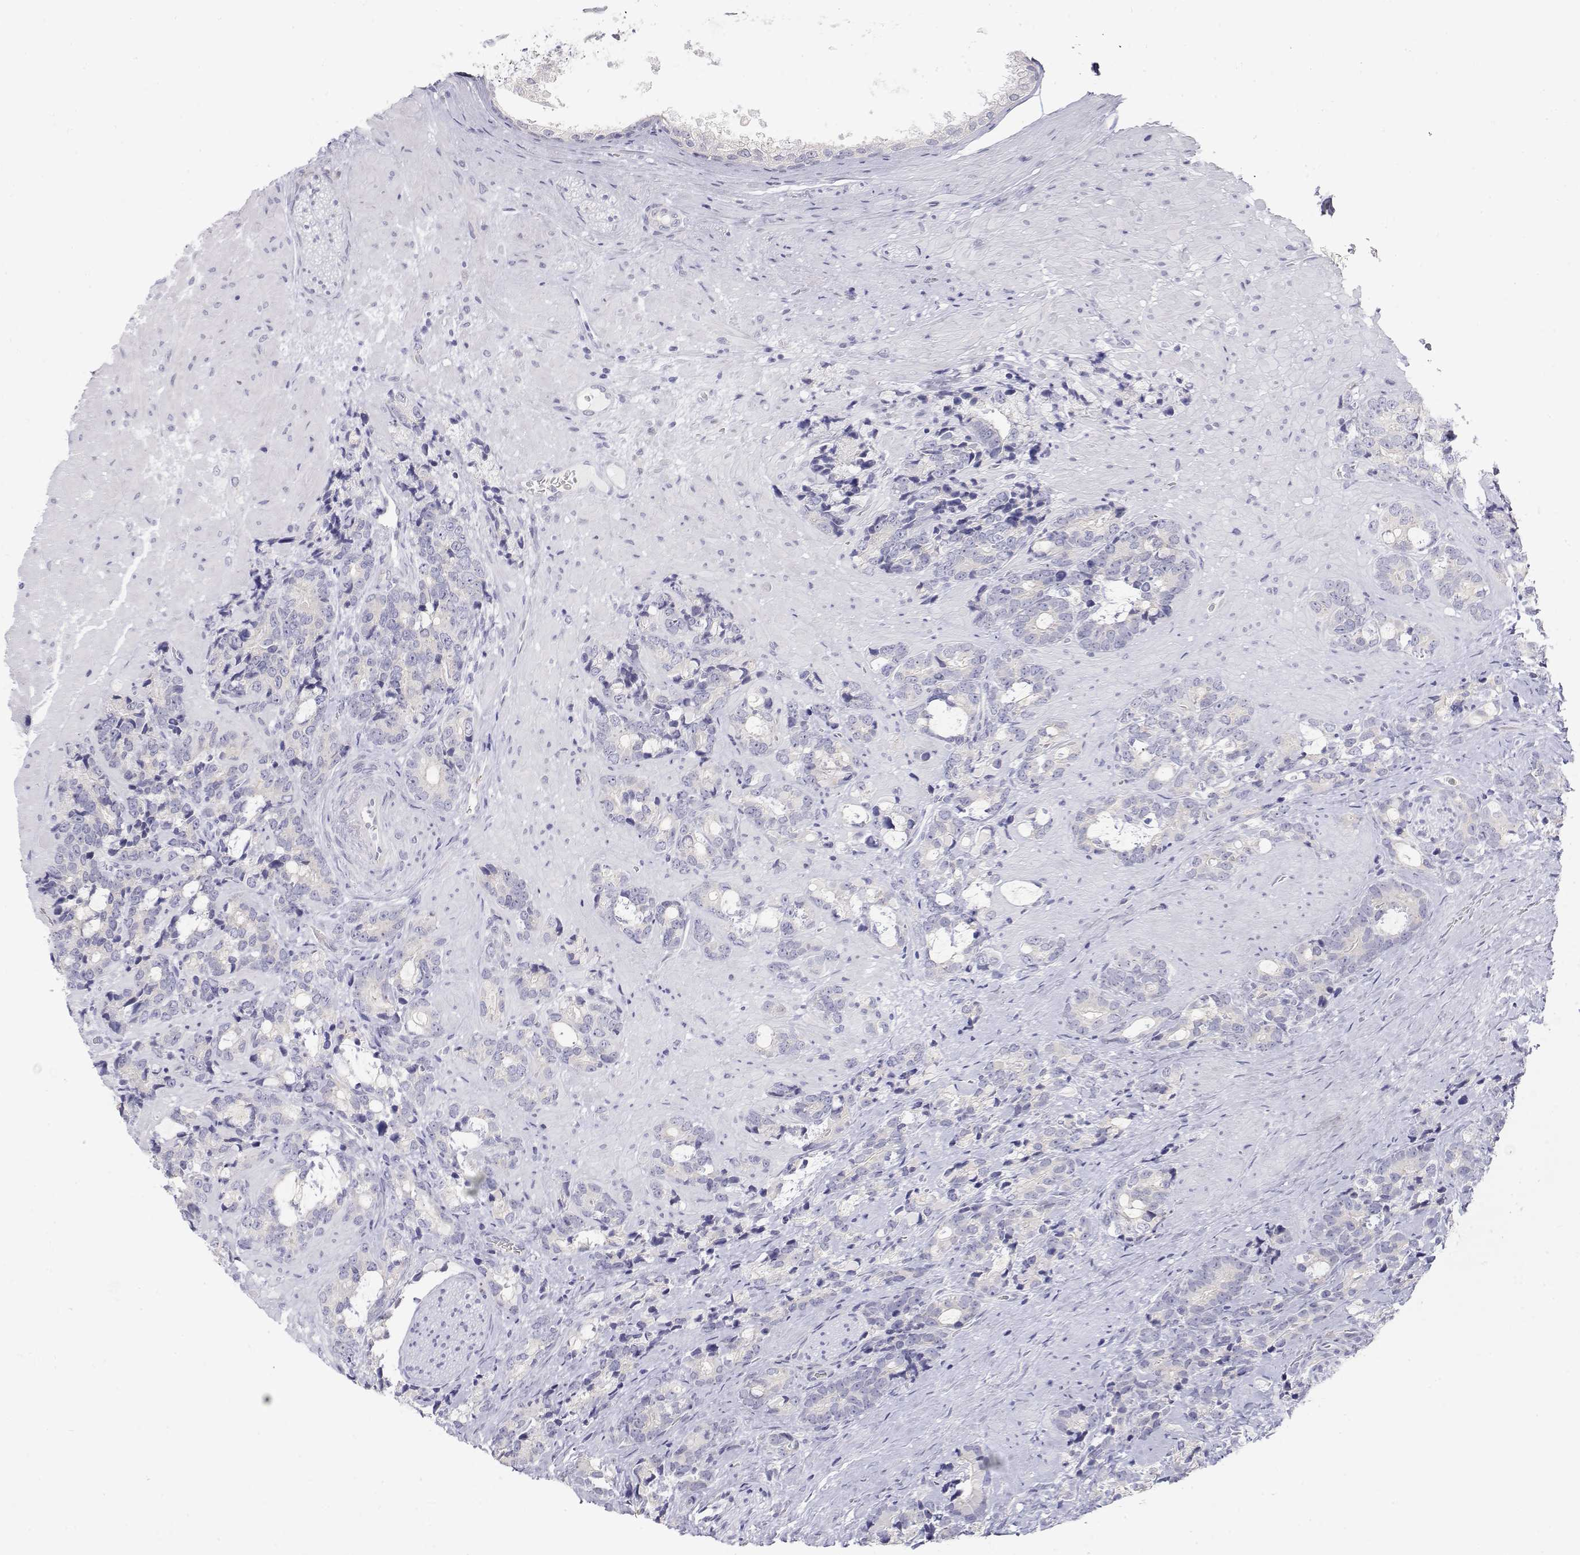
{"staining": {"intensity": "negative", "quantity": "none", "location": "none"}, "tissue": "prostate cancer", "cell_type": "Tumor cells", "image_type": "cancer", "snomed": [{"axis": "morphology", "description": "Adenocarcinoma, High grade"}, {"axis": "topography", "description": "Prostate"}], "caption": "An immunohistochemistry (IHC) photomicrograph of adenocarcinoma (high-grade) (prostate) is shown. There is no staining in tumor cells of adenocarcinoma (high-grade) (prostate).", "gene": "MISP", "patient": {"sex": "male", "age": 74}}